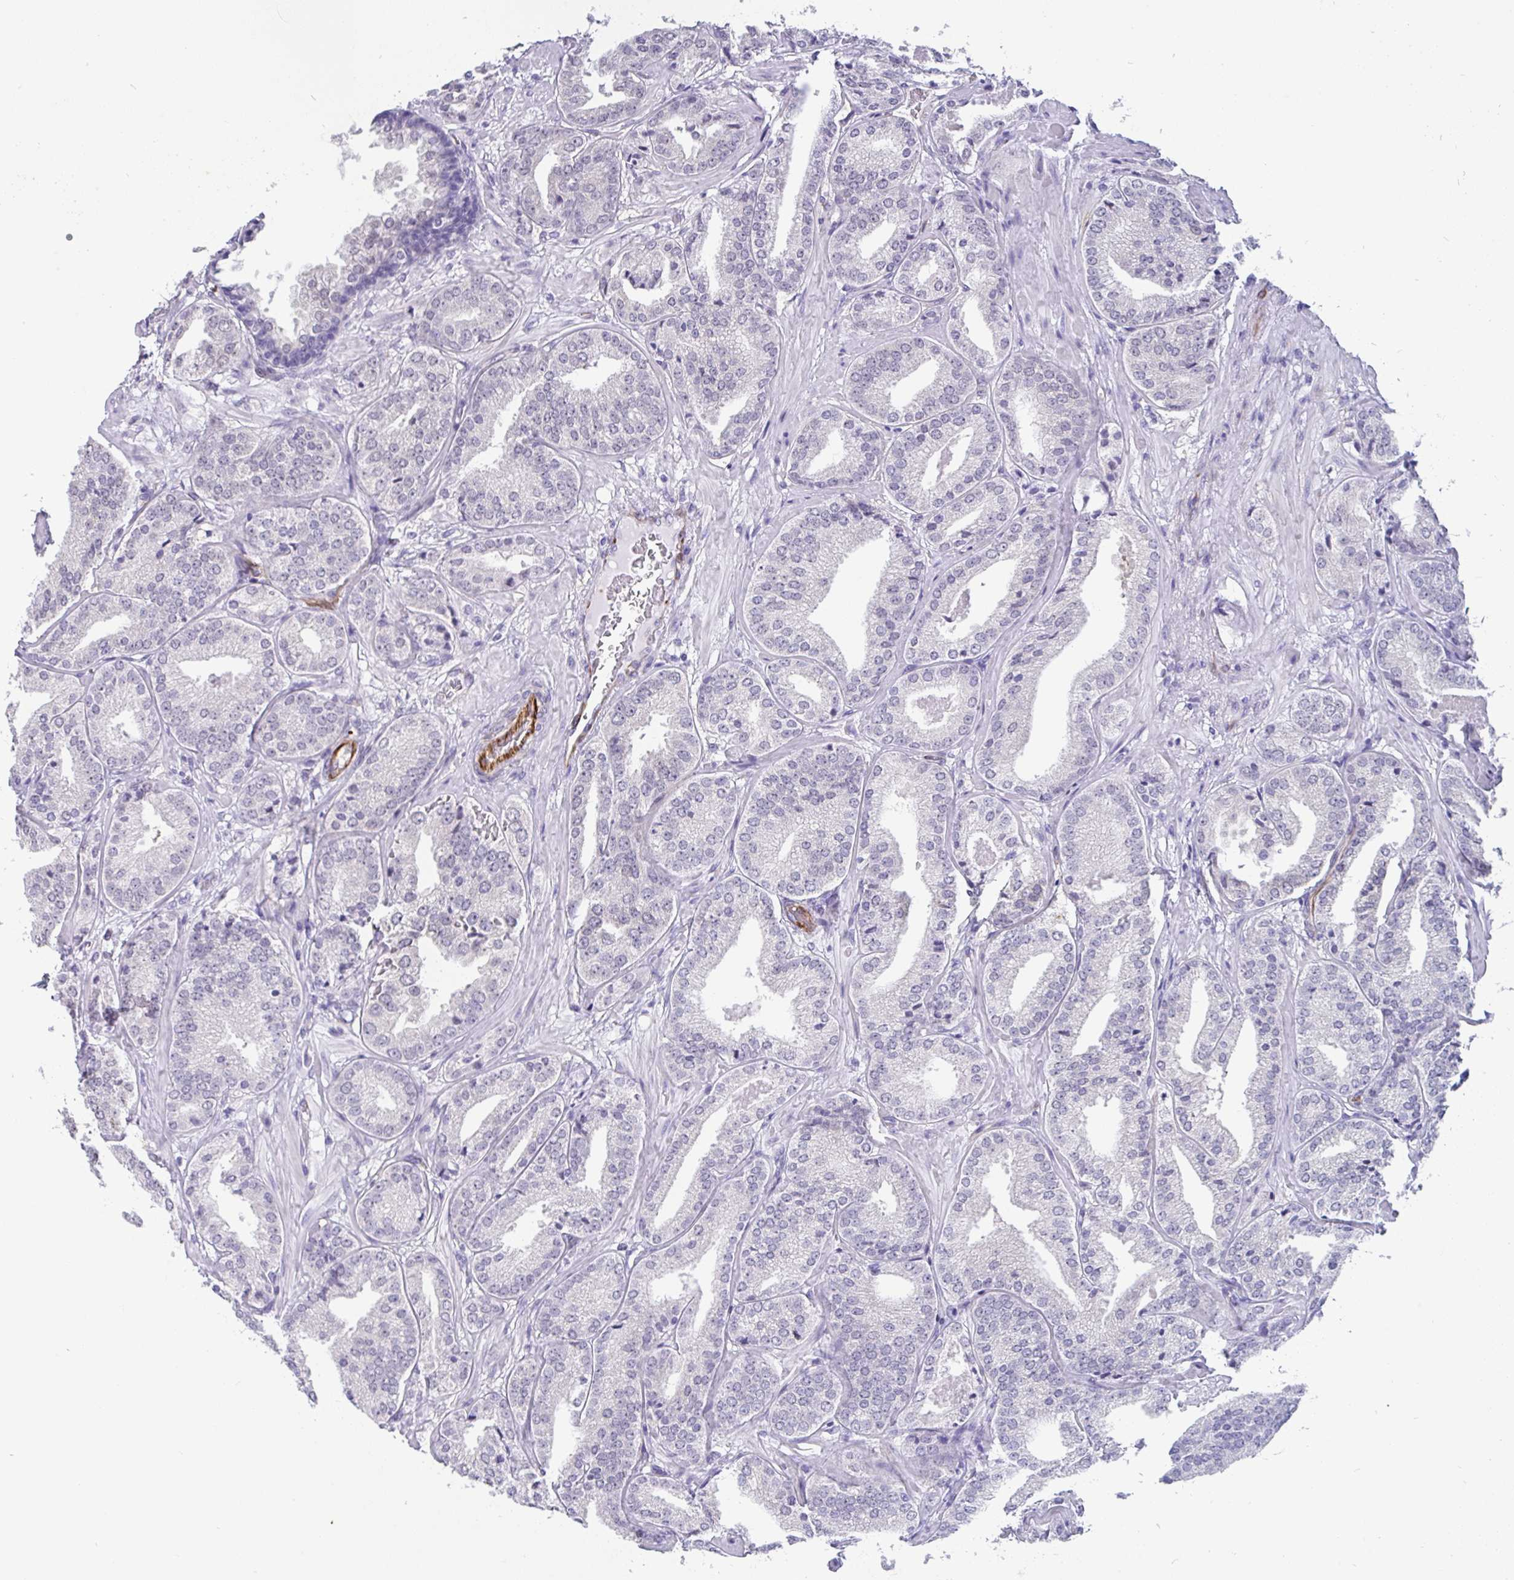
{"staining": {"intensity": "negative", "quantity": "none", "location": "none"}, "tissue": "prostate cancer", "cell_type": "Tumor cells", "image_type": "cancer", "snomed": [{"axis": "morphology", "description": "Adenocarcinoma, High grade"}, {"axis": "topography", "description": "Prostate"}], "caption": "Tumor cells show no significant expression in prostate high-grade adenocarcinoma.", "gene": "EML5", "patient": {"sex": "male", "age": 63}}